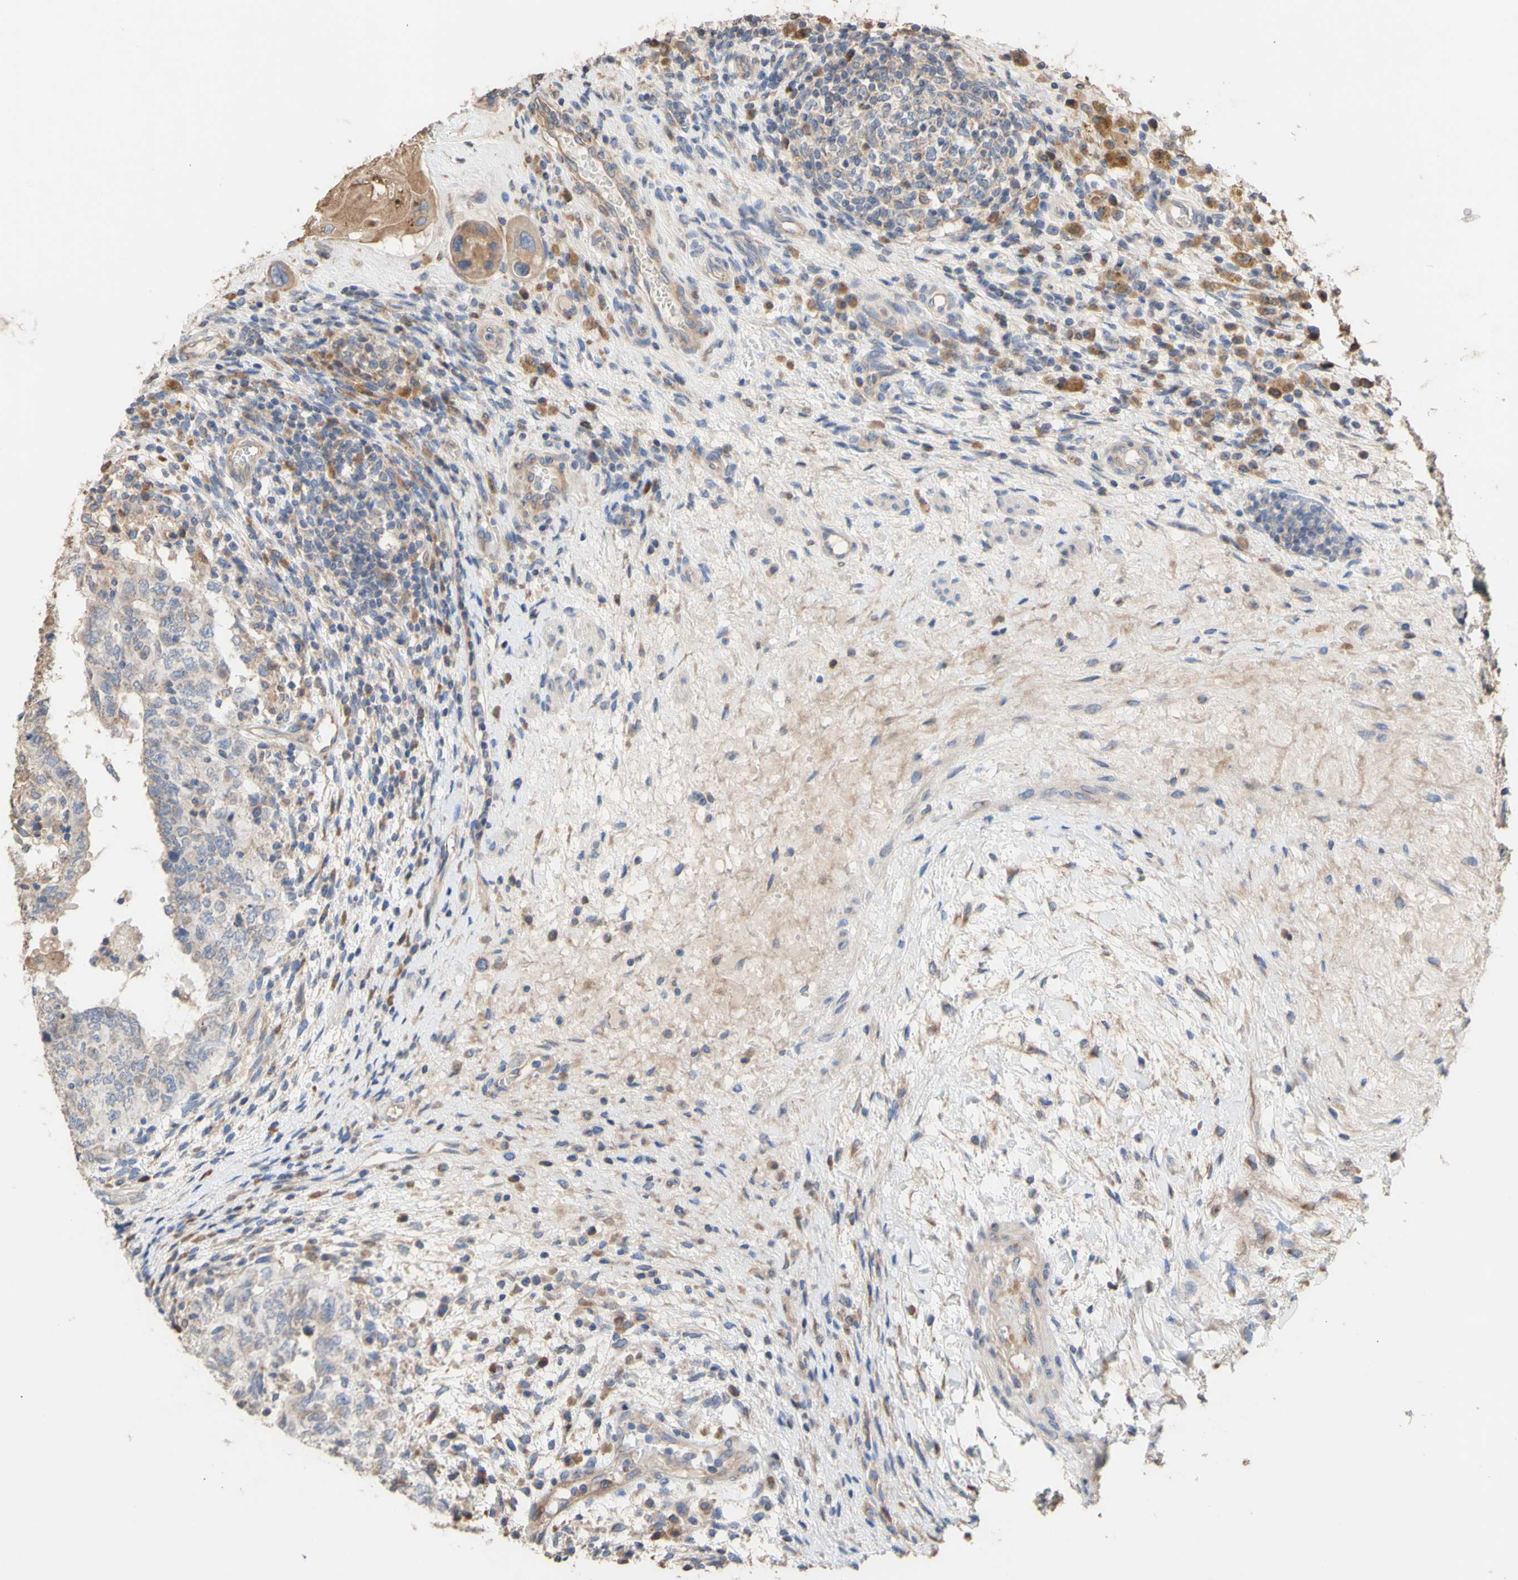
{"staining": {"intensity": "weak", "quantity": "25%-75%", "location": "cytoplasmic/membranous"}, "tissue": "testis cancer", "cell_type": "Tumor cells", "image_type": "cancer", "snomed": [{"axis": "morphology", "description": "Carcinoma, Embryonal, NOS"}, {"axis": "topography", "description": "Testis"}], "caption": "High-magnification brightfield microscopy of embryonal carcinoma (testis) stained with DAB (brown) and counterstained with hematoxylin (blue). tumor cells exhibit weak cytoplasmic/membranous positivity is appreciated in approximately25%-75% of cells.", "gene": "NECTIN3", "patient": {"sex": "male", "age": 26}}